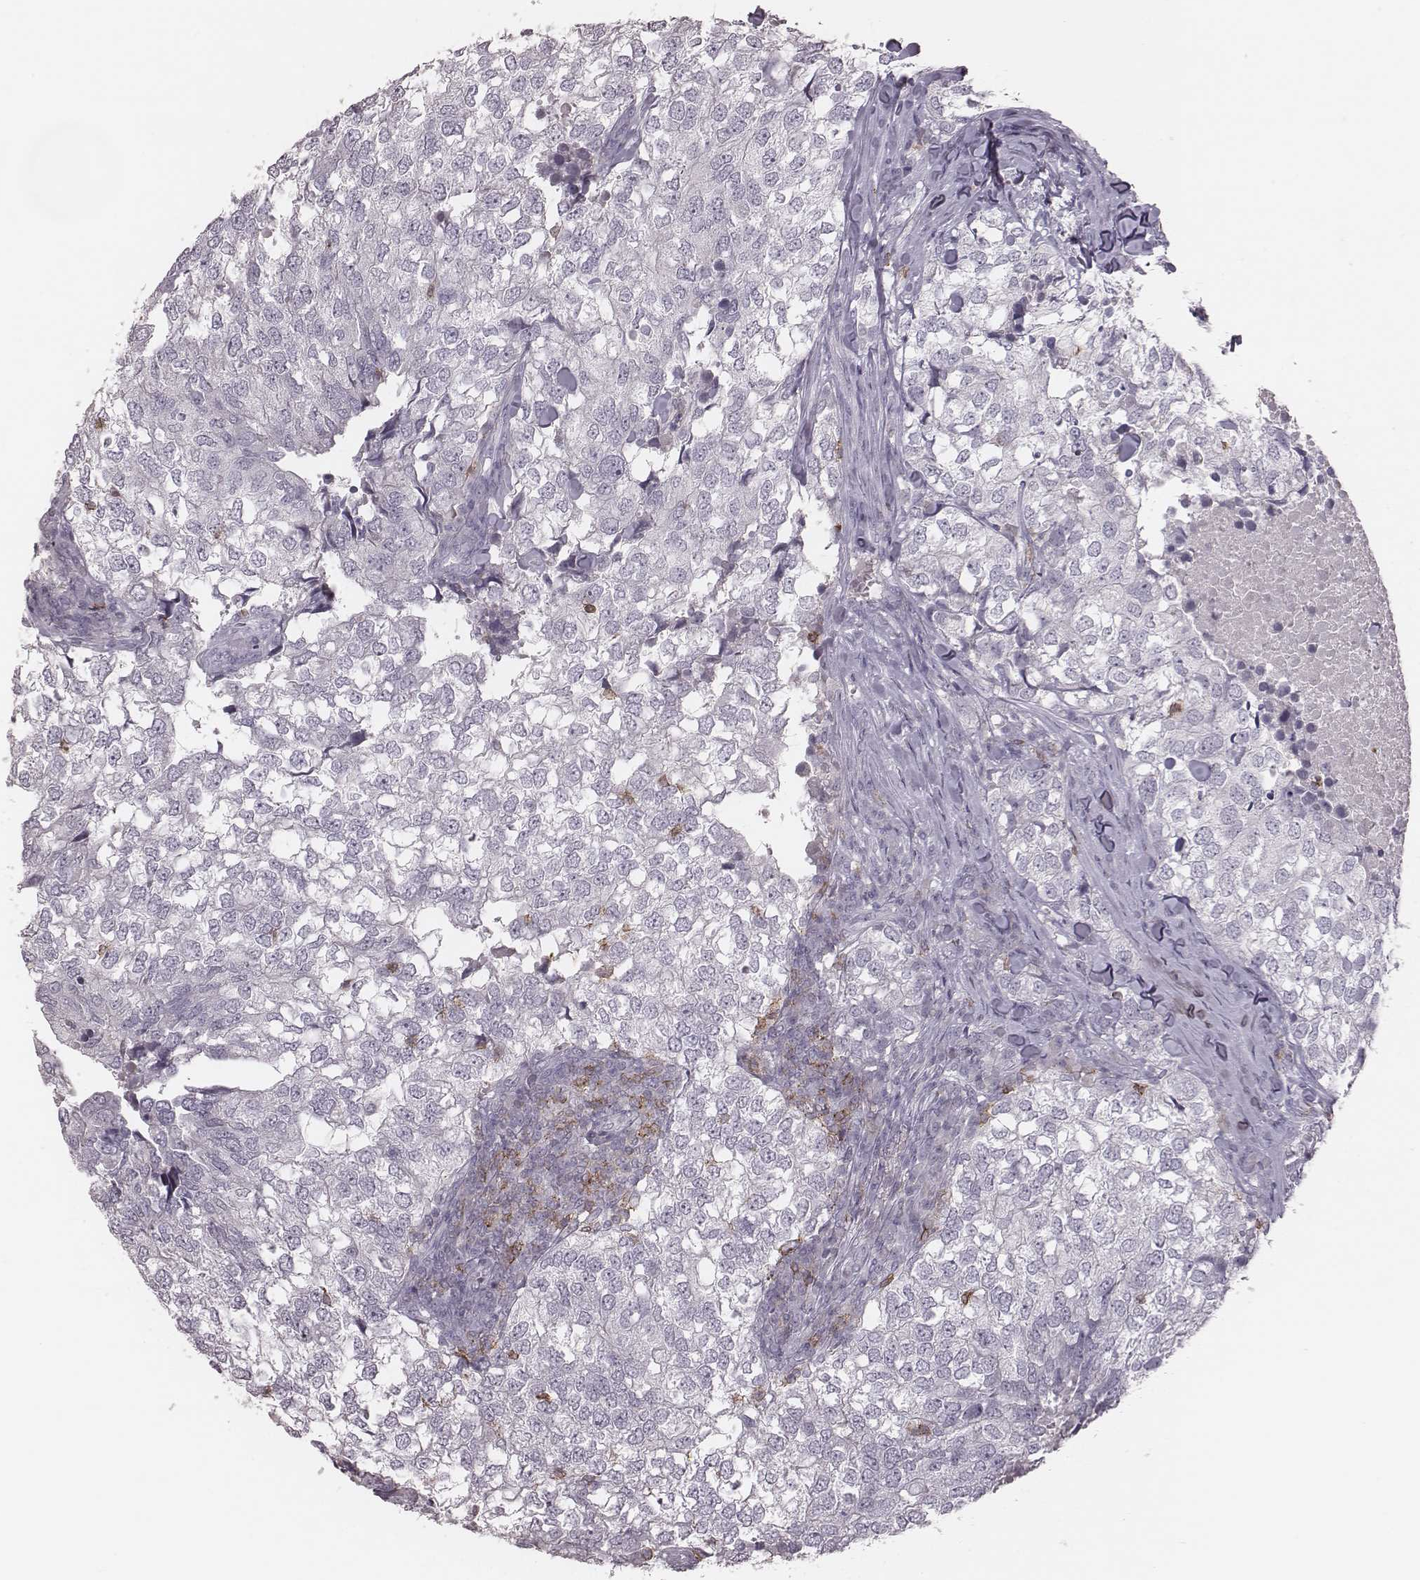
{"staining": {"intensity": "negative", "quantity": "none", "location": "none"}, "tissue": "breast cancer", "cell_type": "Tumor cells", "image_type": "cancer", "snomed": [{"axis": "morphology", "description": "Duct carcinoma"}, {"axis": "topography", "description": "Breast"}], "caption": "The immunohistochemistry photomicrograph has no significant expression in tumor cells of breast cancer (invasive ductal carcinoma) tissue. Brightfield microscopy of immunohistochemistry stained with DAB (brown) and hematoxylin (blue), captured at high magnification.", "gene": "PDCD1", "patient": {"sex": "female", "age": 30}}